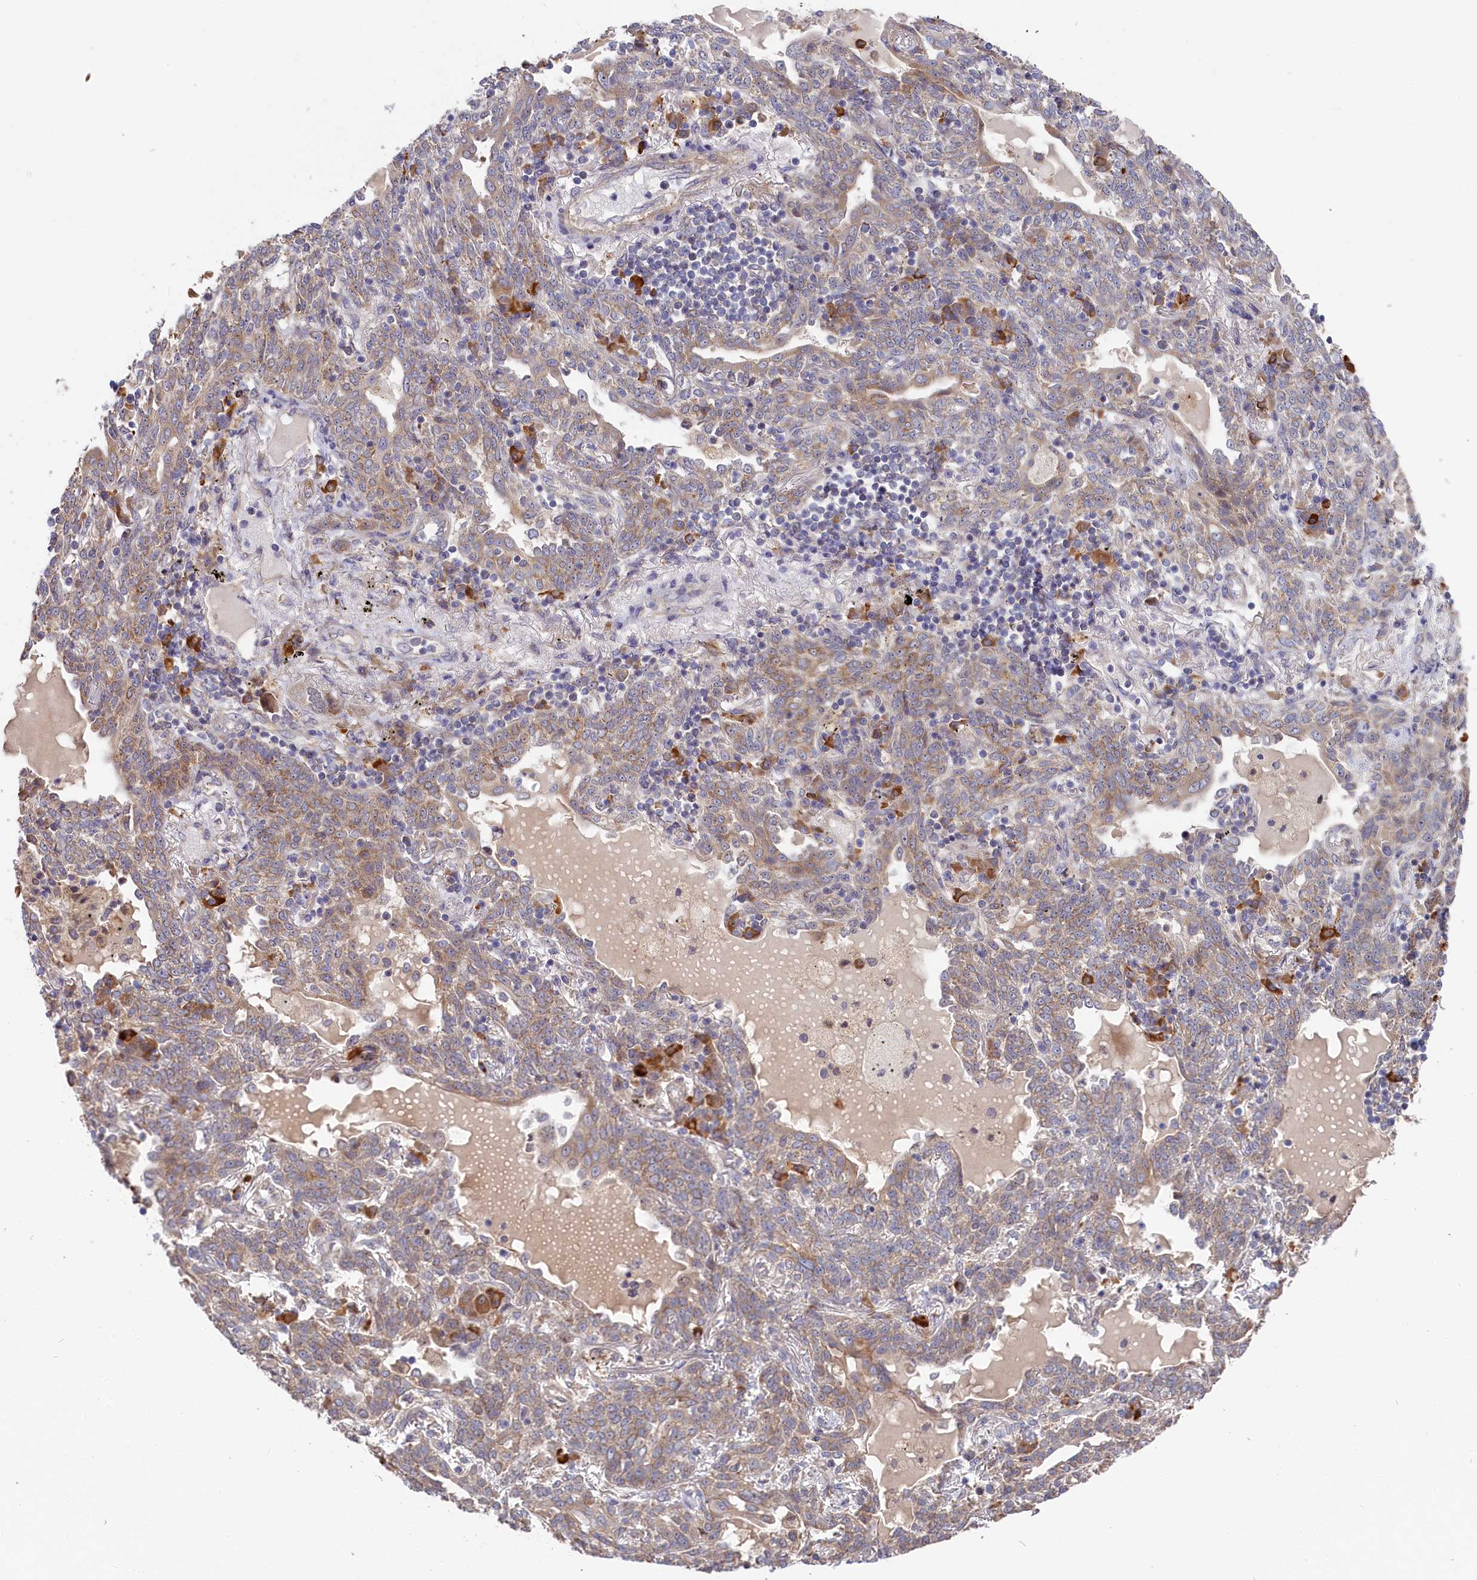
{"staining": {"intensity": "weak", "quantity": "25%-75%", "location": "cytoplasmic/membranous"}, "tissue": "lung cancer", "cell_type": "Tumor cells", "image_type": "cancer", "snomed": [{"axis": "morphology", "description": "Squamous cell carcinoma, NOS"}, {"axis": "topography", "description": "Lung"}], "caption": "This micrograph reveals lung cancer (squamous cell carcinoma) stained with IHC to label a protein in brown. The cytoplasmic/membranous of tumor cells show weak positivity for the protein. Nuclei are counter-stained blue.", "gene": "CEP44", "patient": {"sex": "female", "age": 70}}